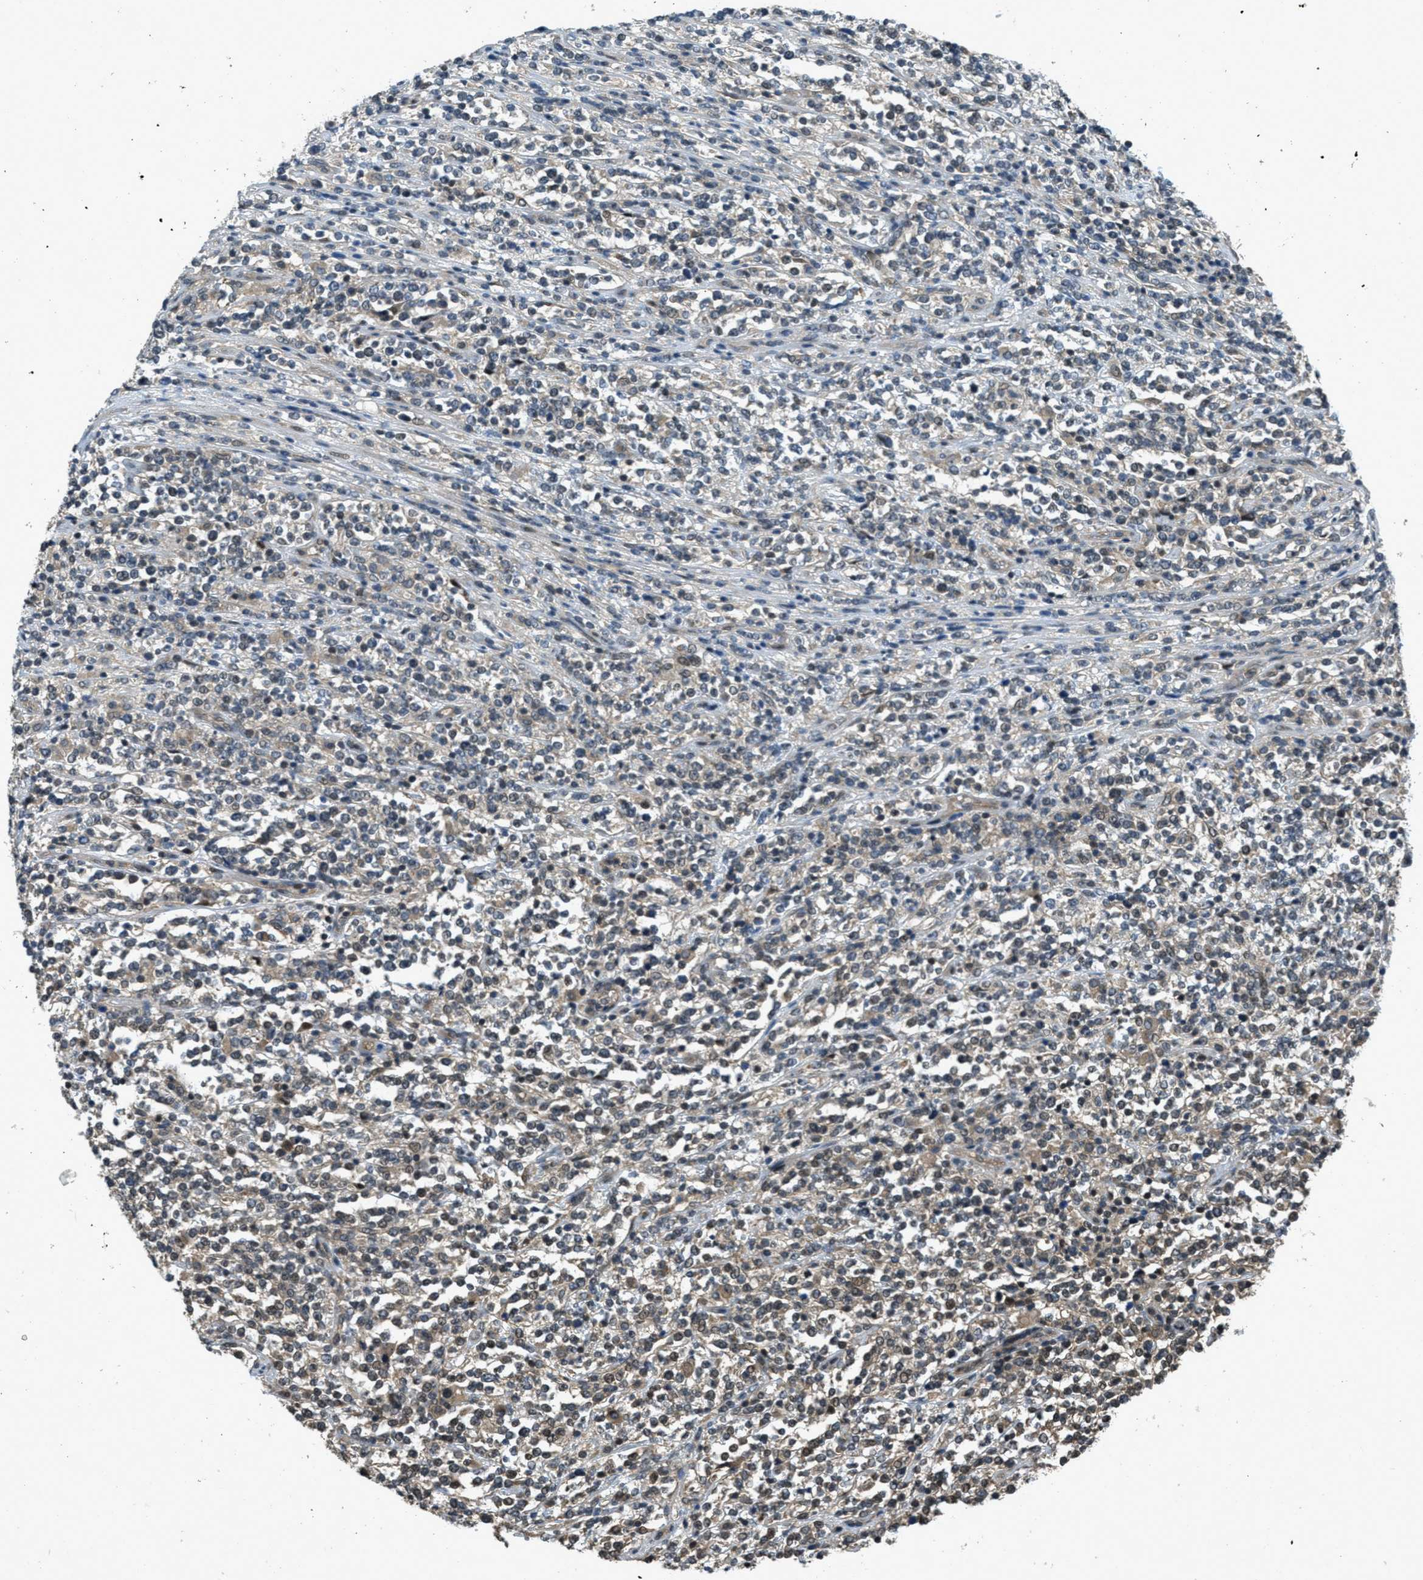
{"staining": {"intensity": "weak", "quantity": "<25%", "location": "cytoplasmic/membranous"}, "tissue": "lymphoma", "cell_type": "Tumor cells", "image_type": "cancer", "snomed": [{"axis": "morphology", "description": "Malignant lymphoma, non-Hodgkin's type, High grade"}, {"axis": "topography", "description": "Soft tissue"}], "caption": "Image shows no significant protein positivity in tumor cells of high-grade malignant lymphoma, non-Hodgkin's type.", "gene": "DUSP6", "patient": {"sex": "male", "age": 18}}